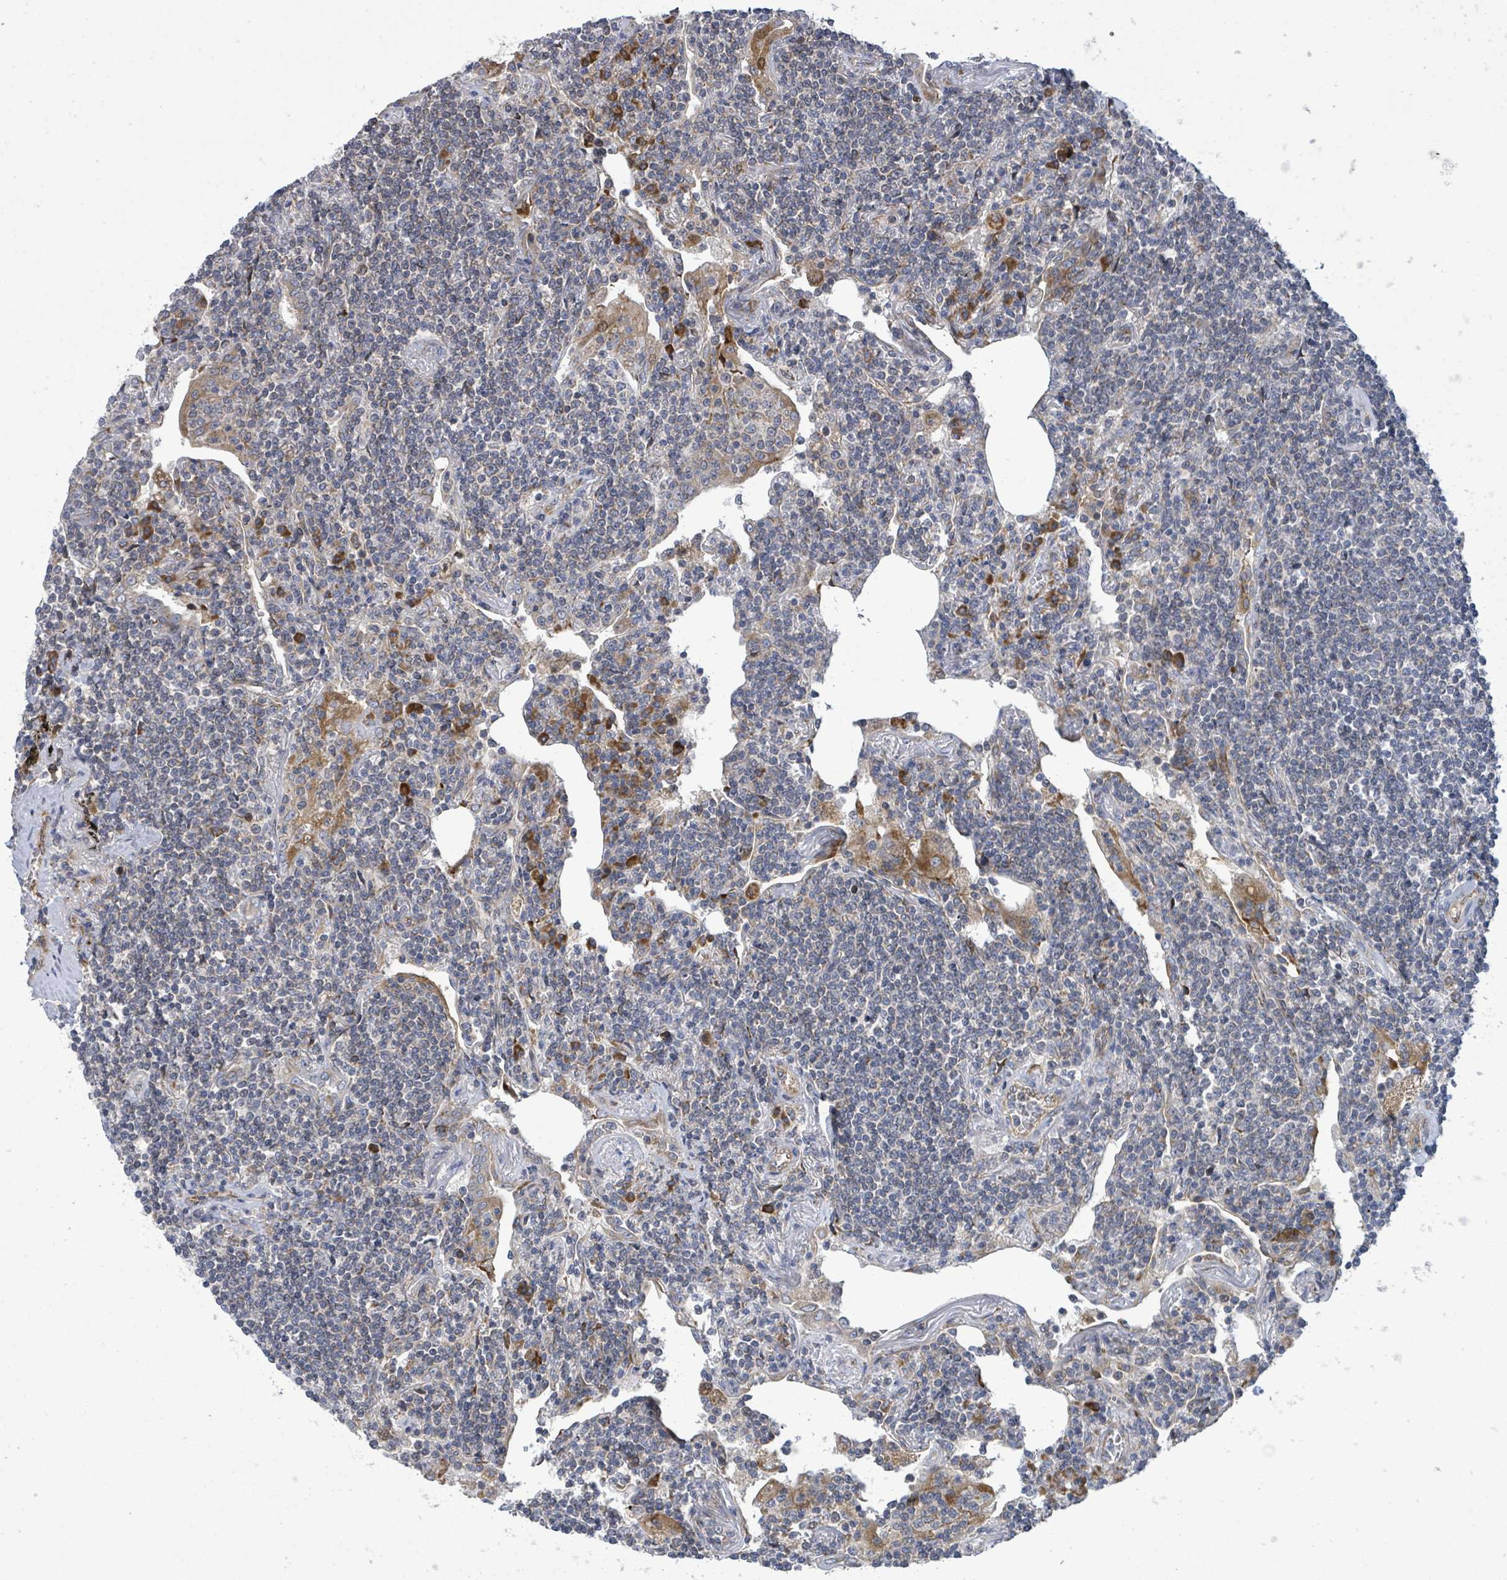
{"staining": {"intensity": "negative", "quantity": "none", "location": "none"}, "tissue": "lymphoma", "cell_type": "Tumor cells", "image_type": "cancer", "snomed": [{"axis": "morphology", "description": "Malignant lymphoma, non-Hodgkin's type, Low grade"}, {"axis": "topography", "description": "Lung"}], "caption": "Photomicrograph shows no significant protein positivity in tumor cells of low-grade malignant lymphoma, non-Hodgkin's type.", "gene": "NOMO1", "patient": {"sex": "female", "age": 71}}